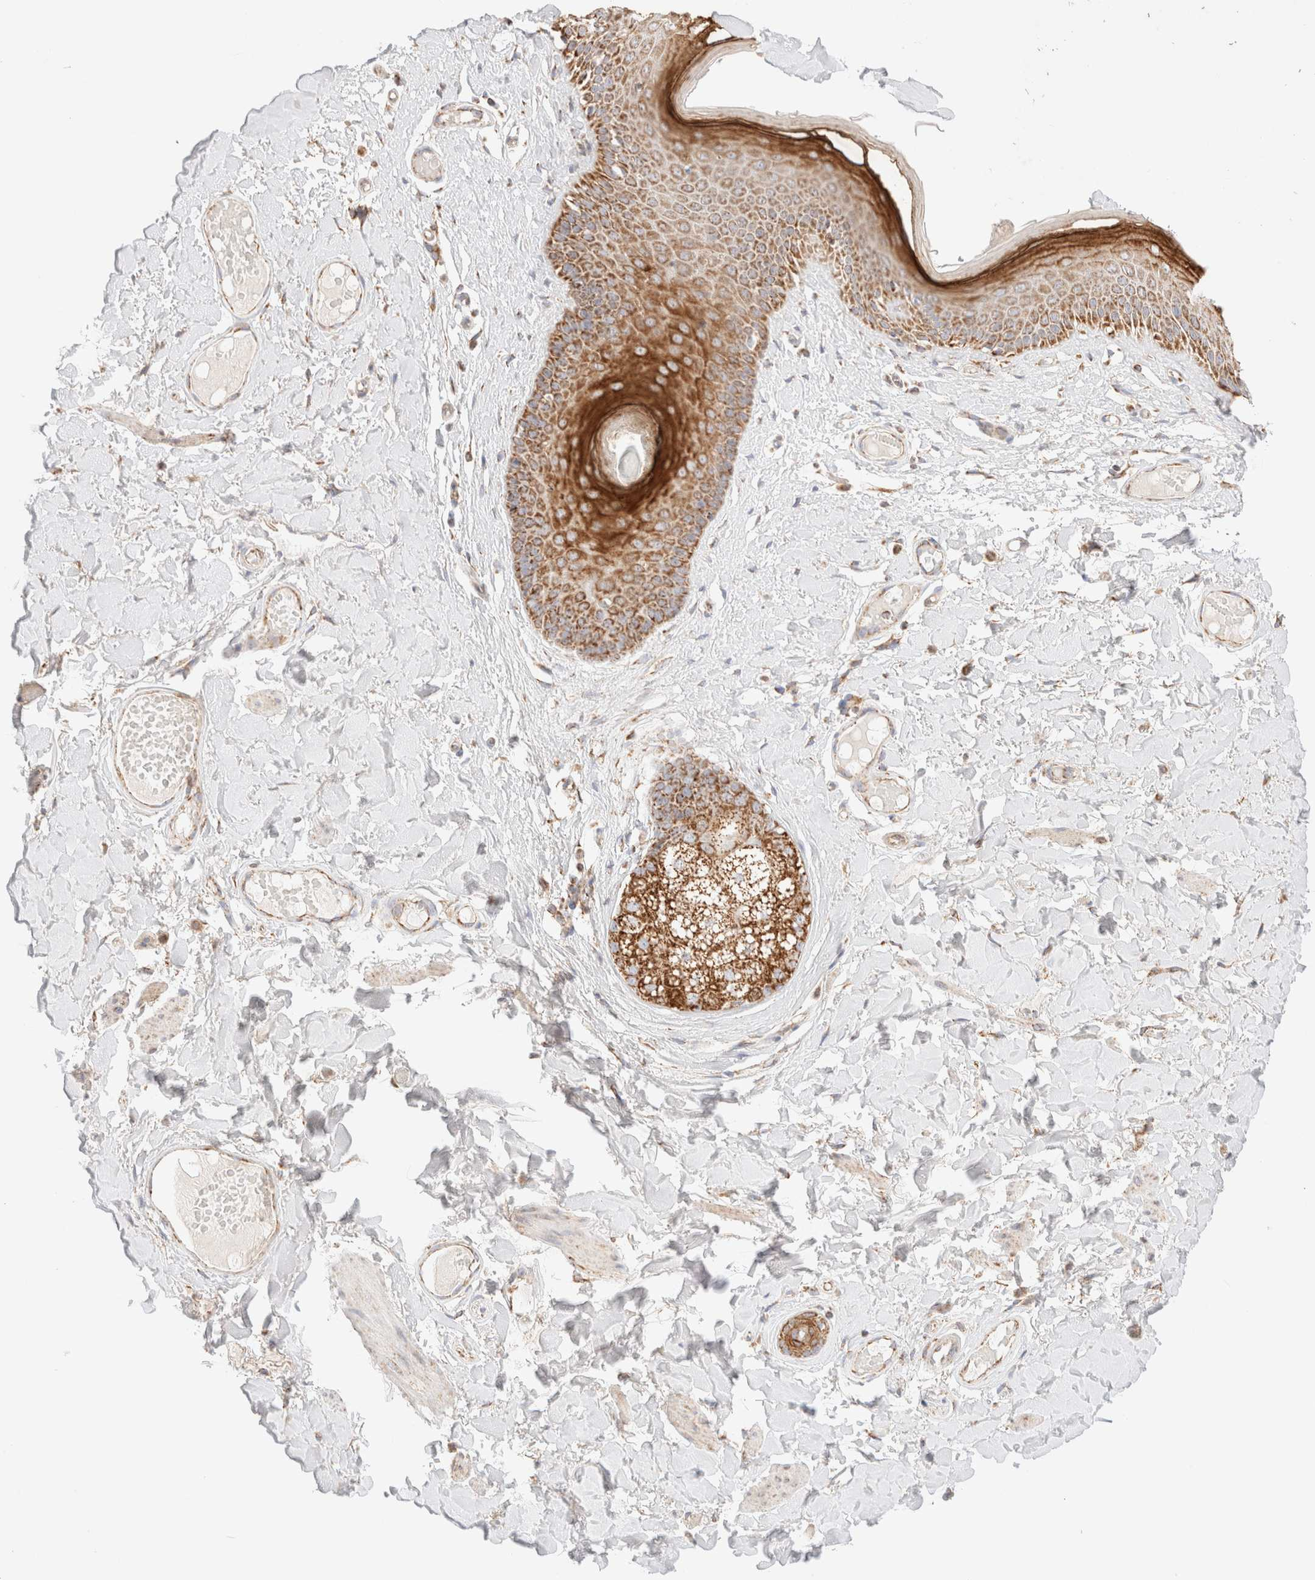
{"staining": {"intensity": "strong", "quantity": ">75%", "location": "cytoplasmic/membranous"}, "tissue": "skin", "cell_type": "Epidermal cells", "image_type": "normal", "snomed": [{"axis": "morphology", "description": "Normal tissue, NOS"}, {"axis": "topography", "description": "Vulva"}], "caption": "Immunohistochemistry micrograph of benign skin stained for a protein (brown), which exhibits high levels of strong cytoplasmic/membranous expression in approximately >75% of epidermal cells.", "gene": "PHB2", "patient": {"sex": "female", "age": 73}}